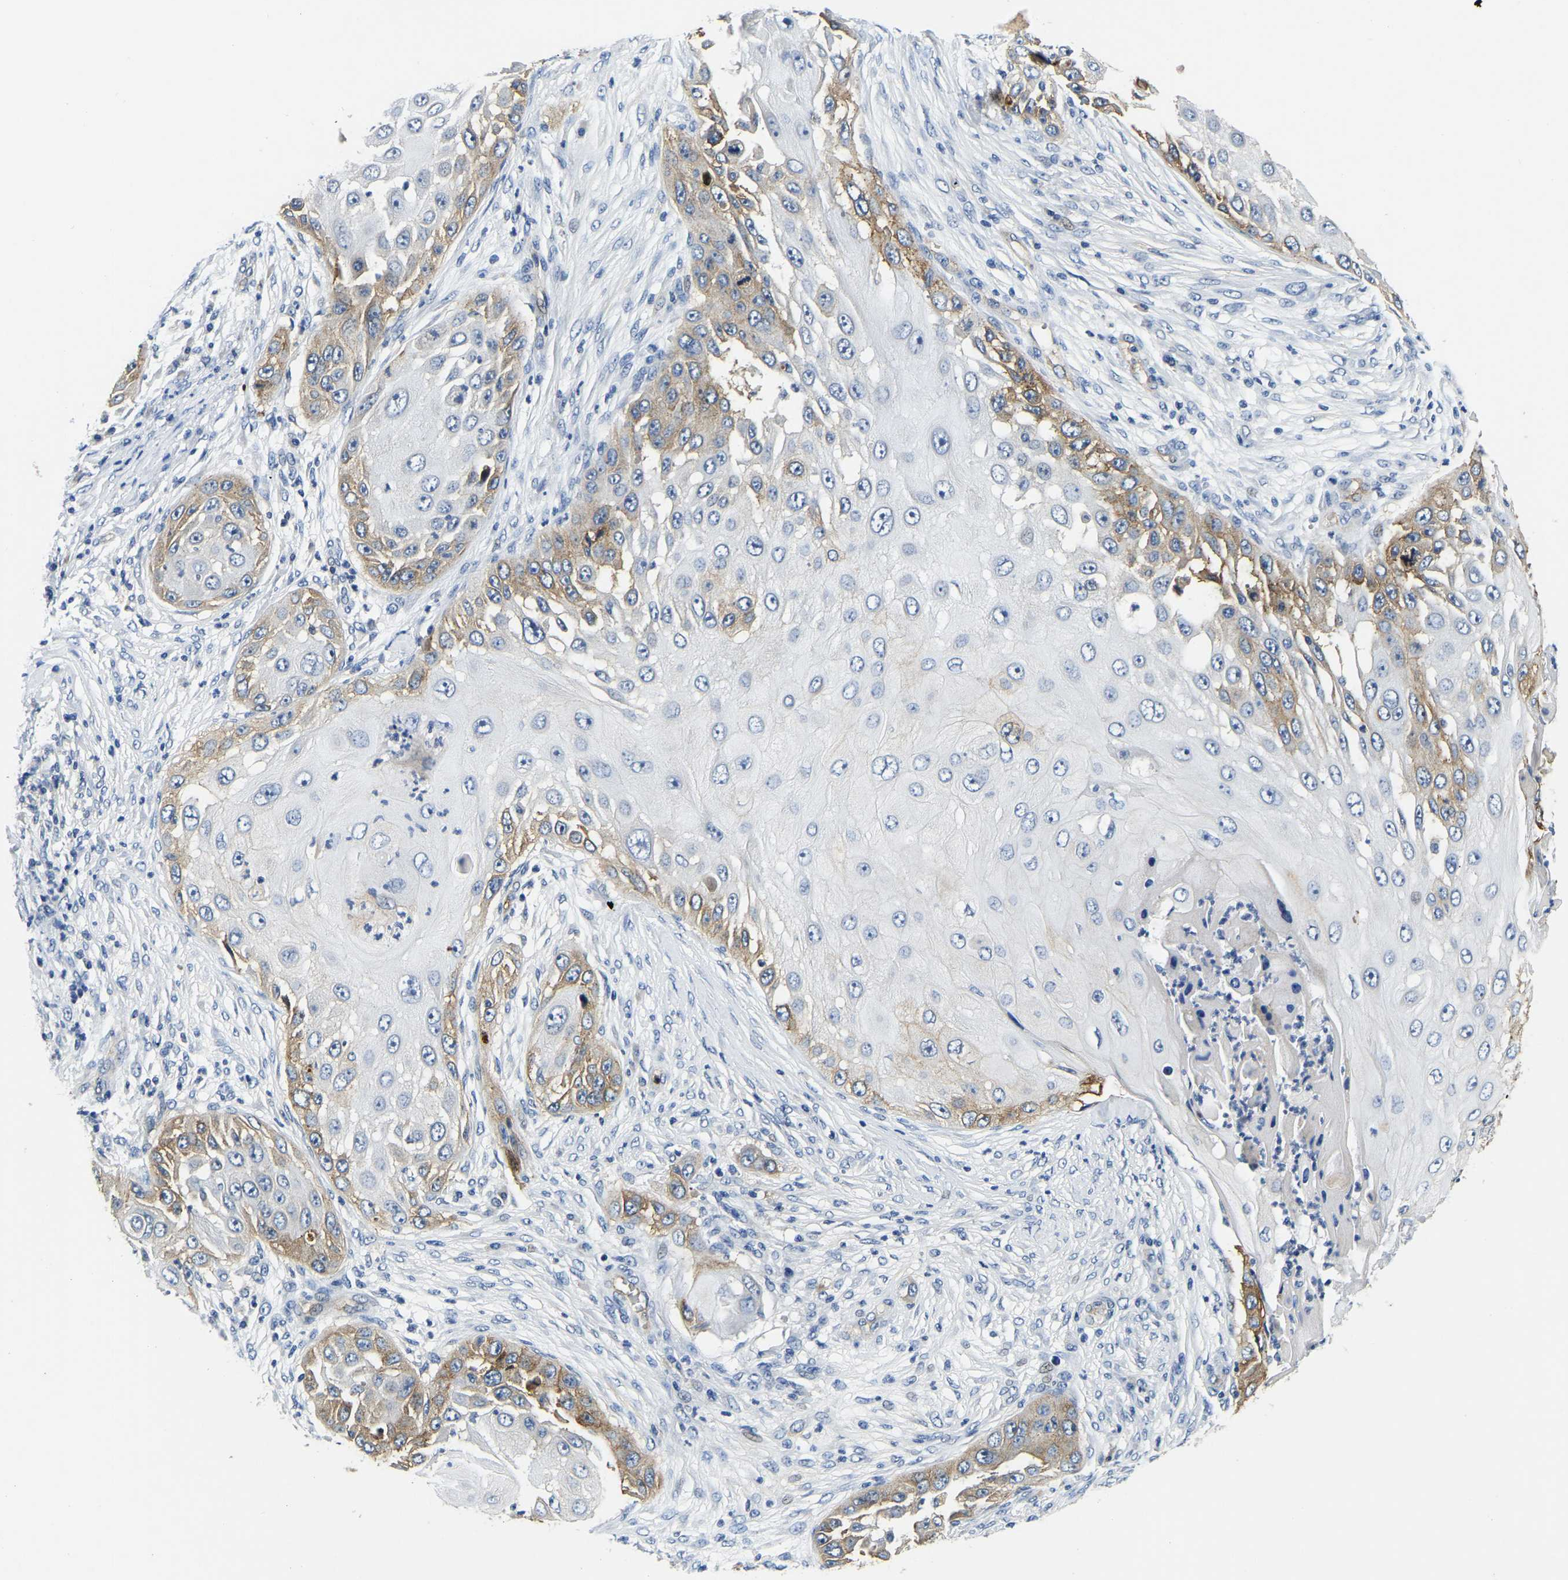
{"staining": {"intensity": "moderate", "quantity": "<25%", "location": "cytoplasmic/membranous"}, "tissue": "skin cancer", "cell_type": "Tumor cells", "image_type": "cancer", "snomed": [{"axis": "morphology", "description": "Squamous cell carcinoma, NOS"}, {"axis": "topography", "description": "Skin"}], "caption": "Moderate cytoplasmic/membranous protein expression is appreciated in approximately <25% of tumor cells in skin cancer.", "gene": "ITGA2", "patient": {"sex": "female", "age": 44}}